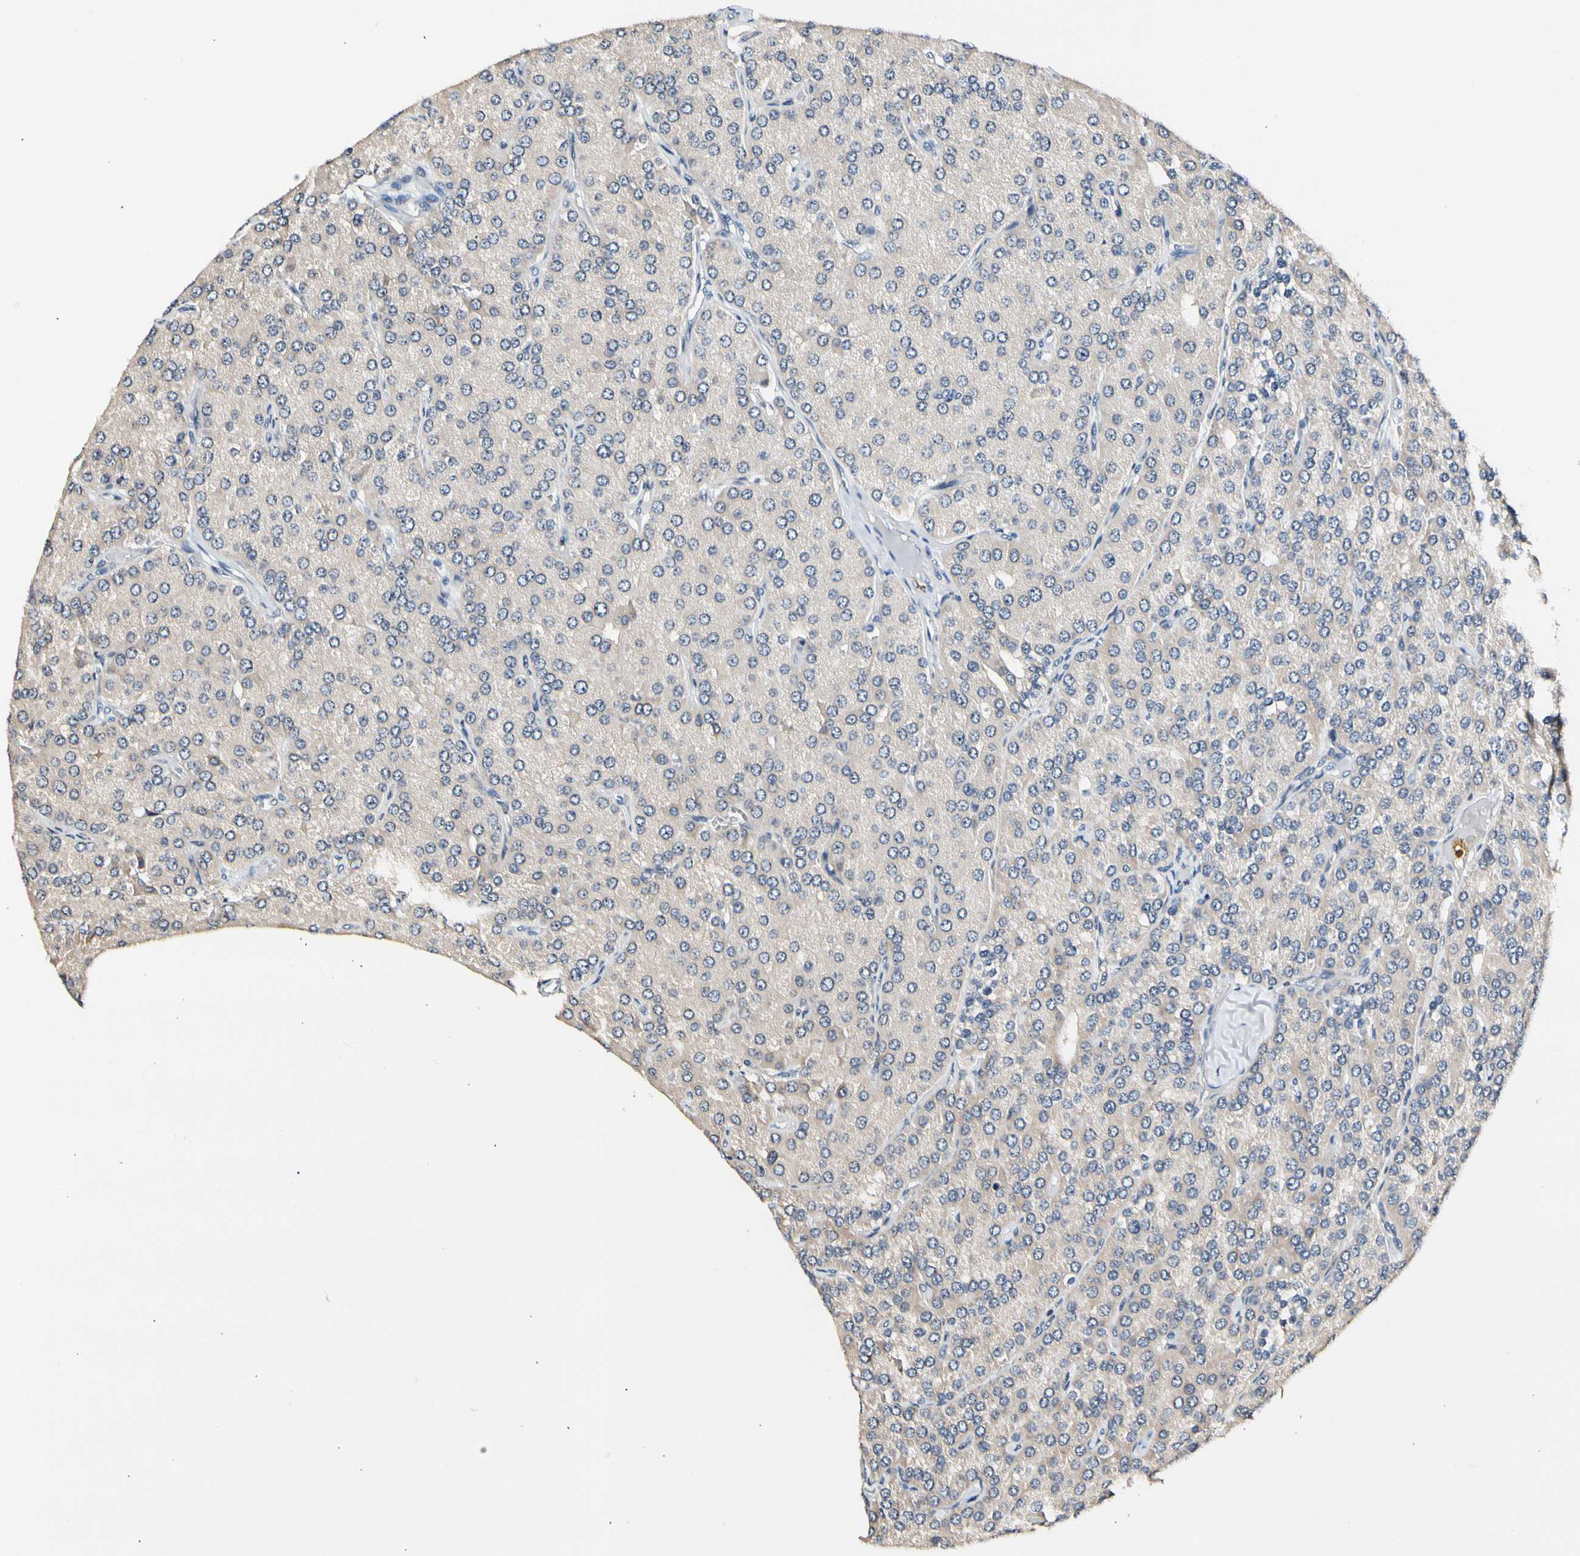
{"staining": {"intensity": "weak", "quantity": "25%-75%", "location": "cytoplasmic/membranous"}, "tissue": "parathyroid gland", "cell_type": "Glandular cells", "image_type": "normal", "snomed": [{"axis": "morphology", "description": "Normal tissue, NOS"}, {"axis": "morphology", "description": "Adenoma, NOS"}, {"axis": "topography", "description": "Parathyroid gland"}], "caption": "Immunohistochemical staining of benign parathyroid gland shows low levels of weak cytoplasmic/membranous expression in about 25%-75% of glandular cells. (DAB (3,3'-diaminobenzidine) IHC with brightfield microscopy, high magnification).", "gene": "SOX30", "patient": {"sex": "female", "age": 86}}